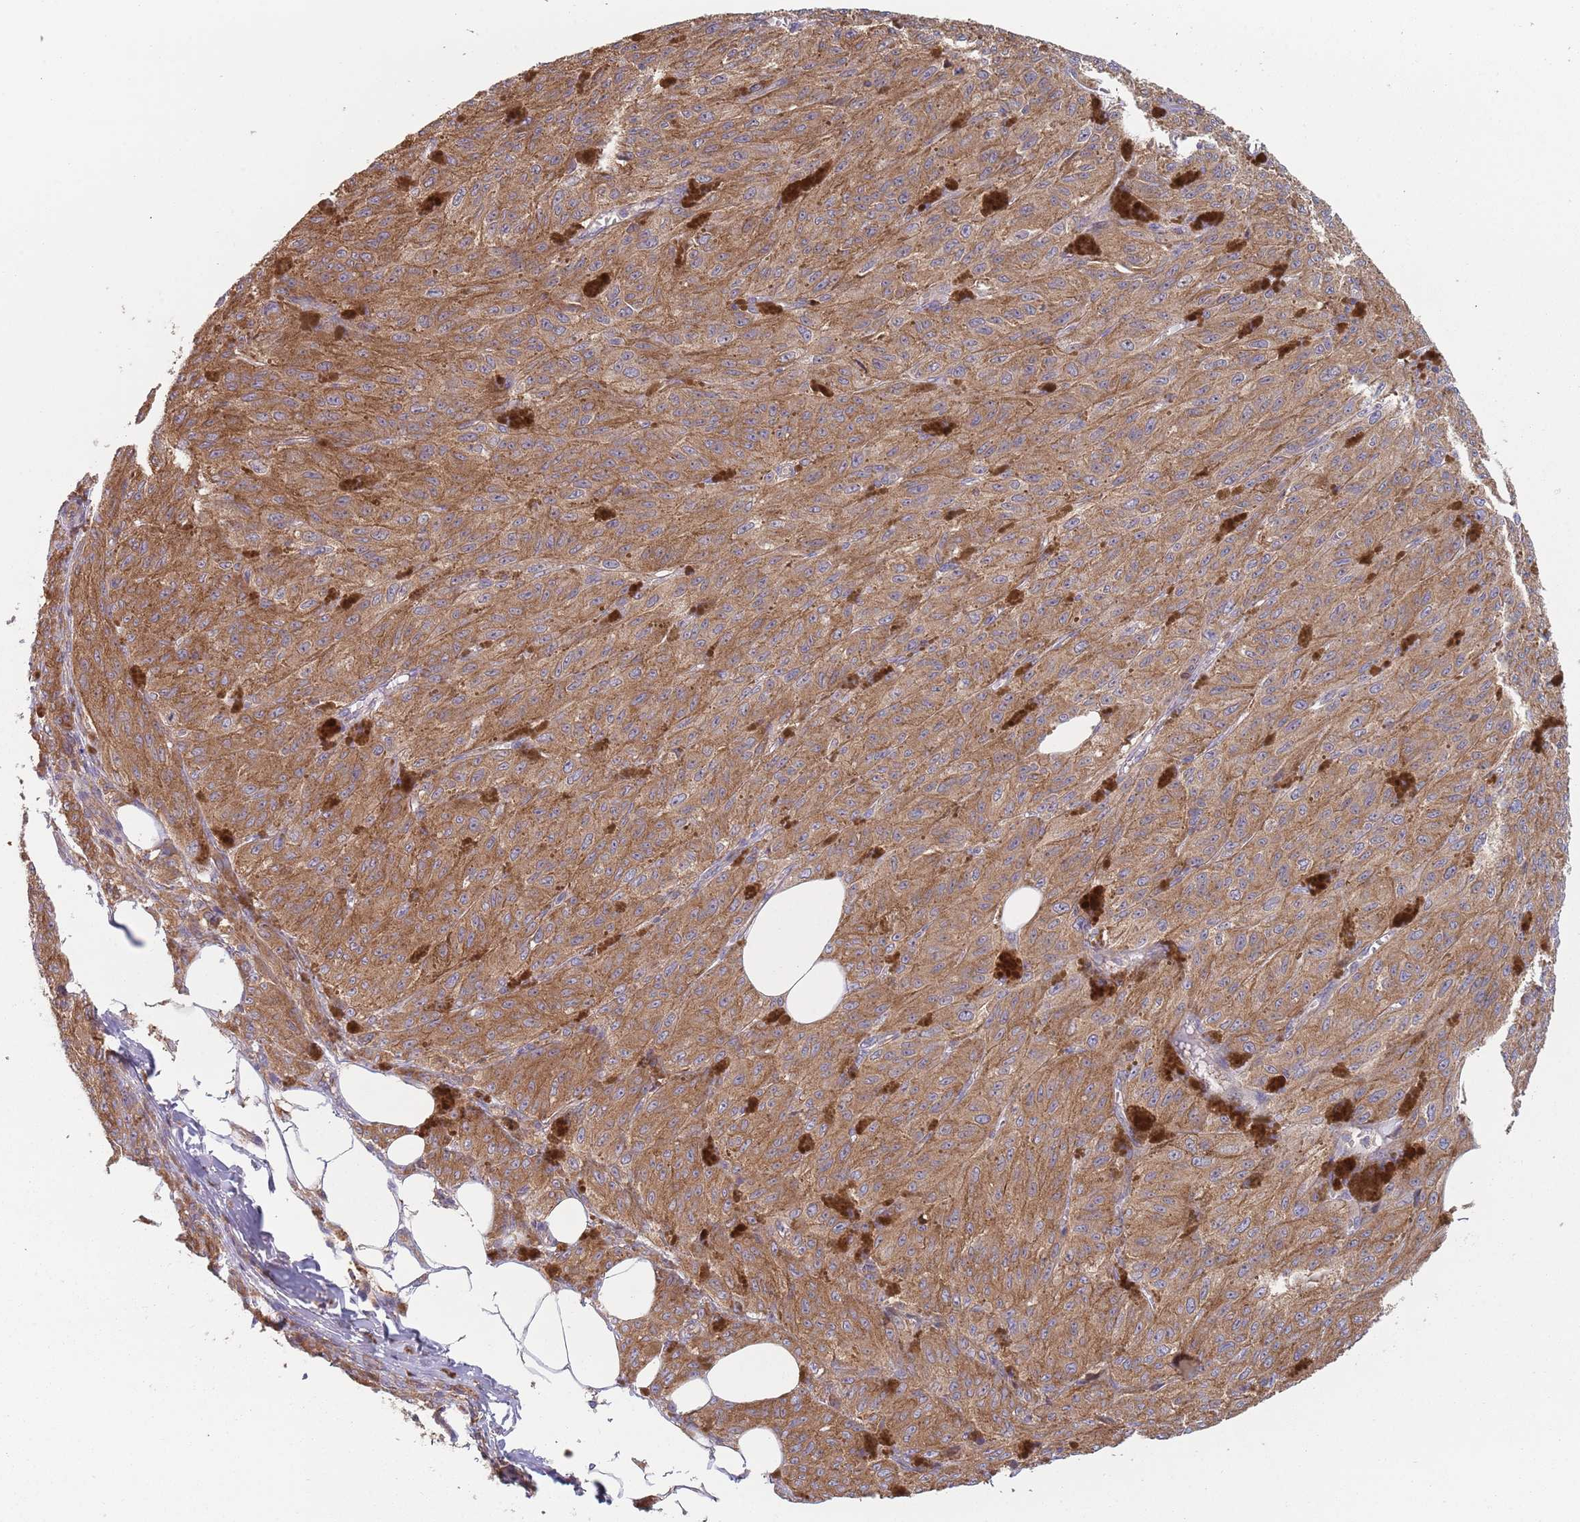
{"staining": {"intensity": "moderate", "quantity": ">75%", "location": "cytoplasmic/membranous"}, "tissue": "melanoma", "cell_type": "Tumor cells", "image_type": "cancer", "snomed": [{"axis": "morphology", "description": "Malignant melanoma, NOS"}, {"axis": "topography", "description": "Skin"}], "caption": "An immunohistochemistry photomicrograph of tumor tissue is shown. Protein staining in brown highlights moderate cytoplasmic/membranous positivity in melanoma within tumor cells.", "gene": "GDI2", "patient": {"sex": "female", "age": 52}}